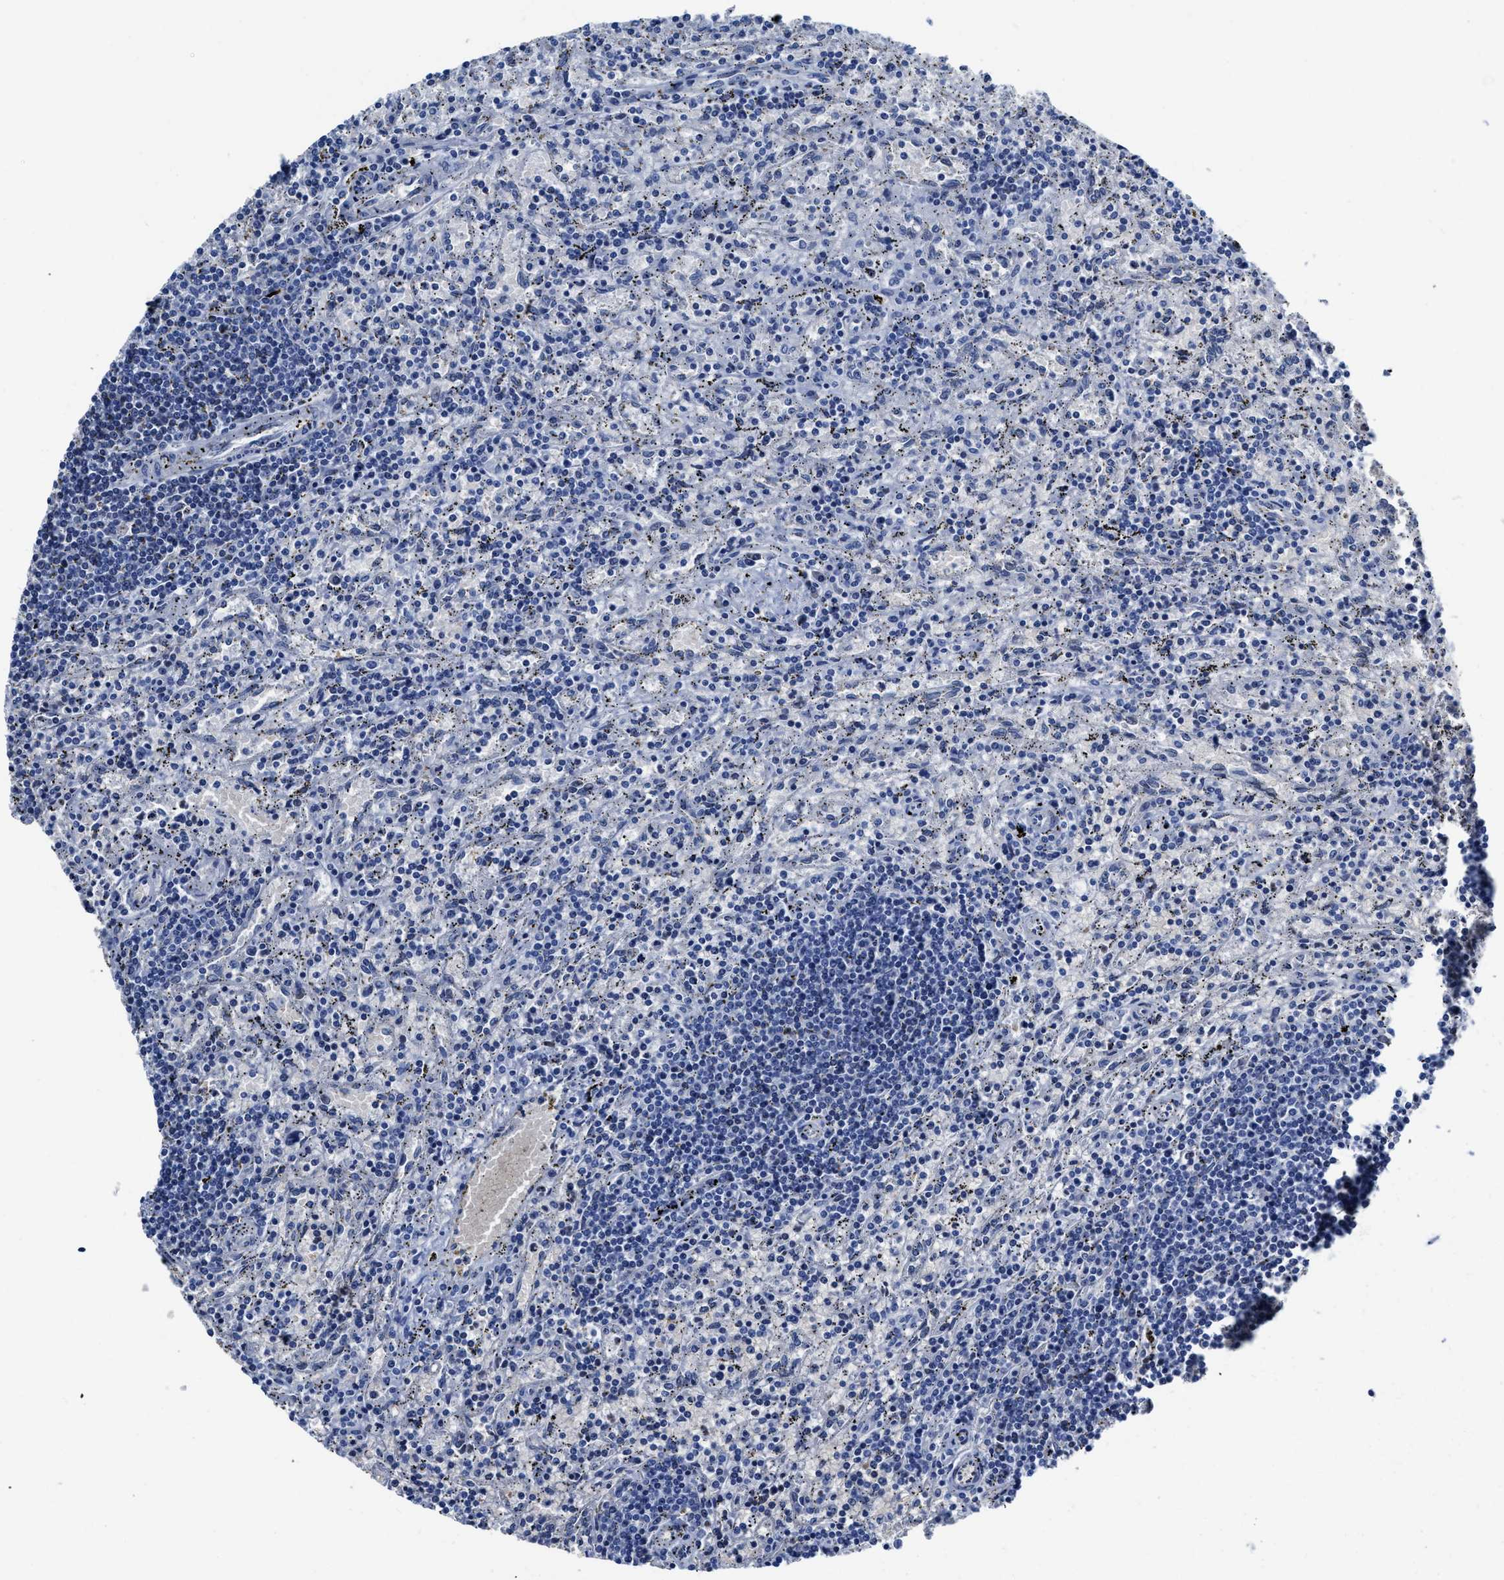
{"staining": {"intensity": "negative", "quantity": "none", "location": "none"}, "tissue": "lymphoma", "cell_type": "Tumor cells", "image_type": "cancer", "snomed": [{"axis": "morphology", "description": "Malignant lymphoma, non-Hodgkin's type, Low grade"}, {"axis": "topography", "description": "Spleen"}], "caption": "The image demonstrates no significant expression in tumor cells of low-grade malignant lymphoma, non-Hodgkin's type.", "gene": "KCNMB3", "patient": {"sex": "male", "age": 76}}